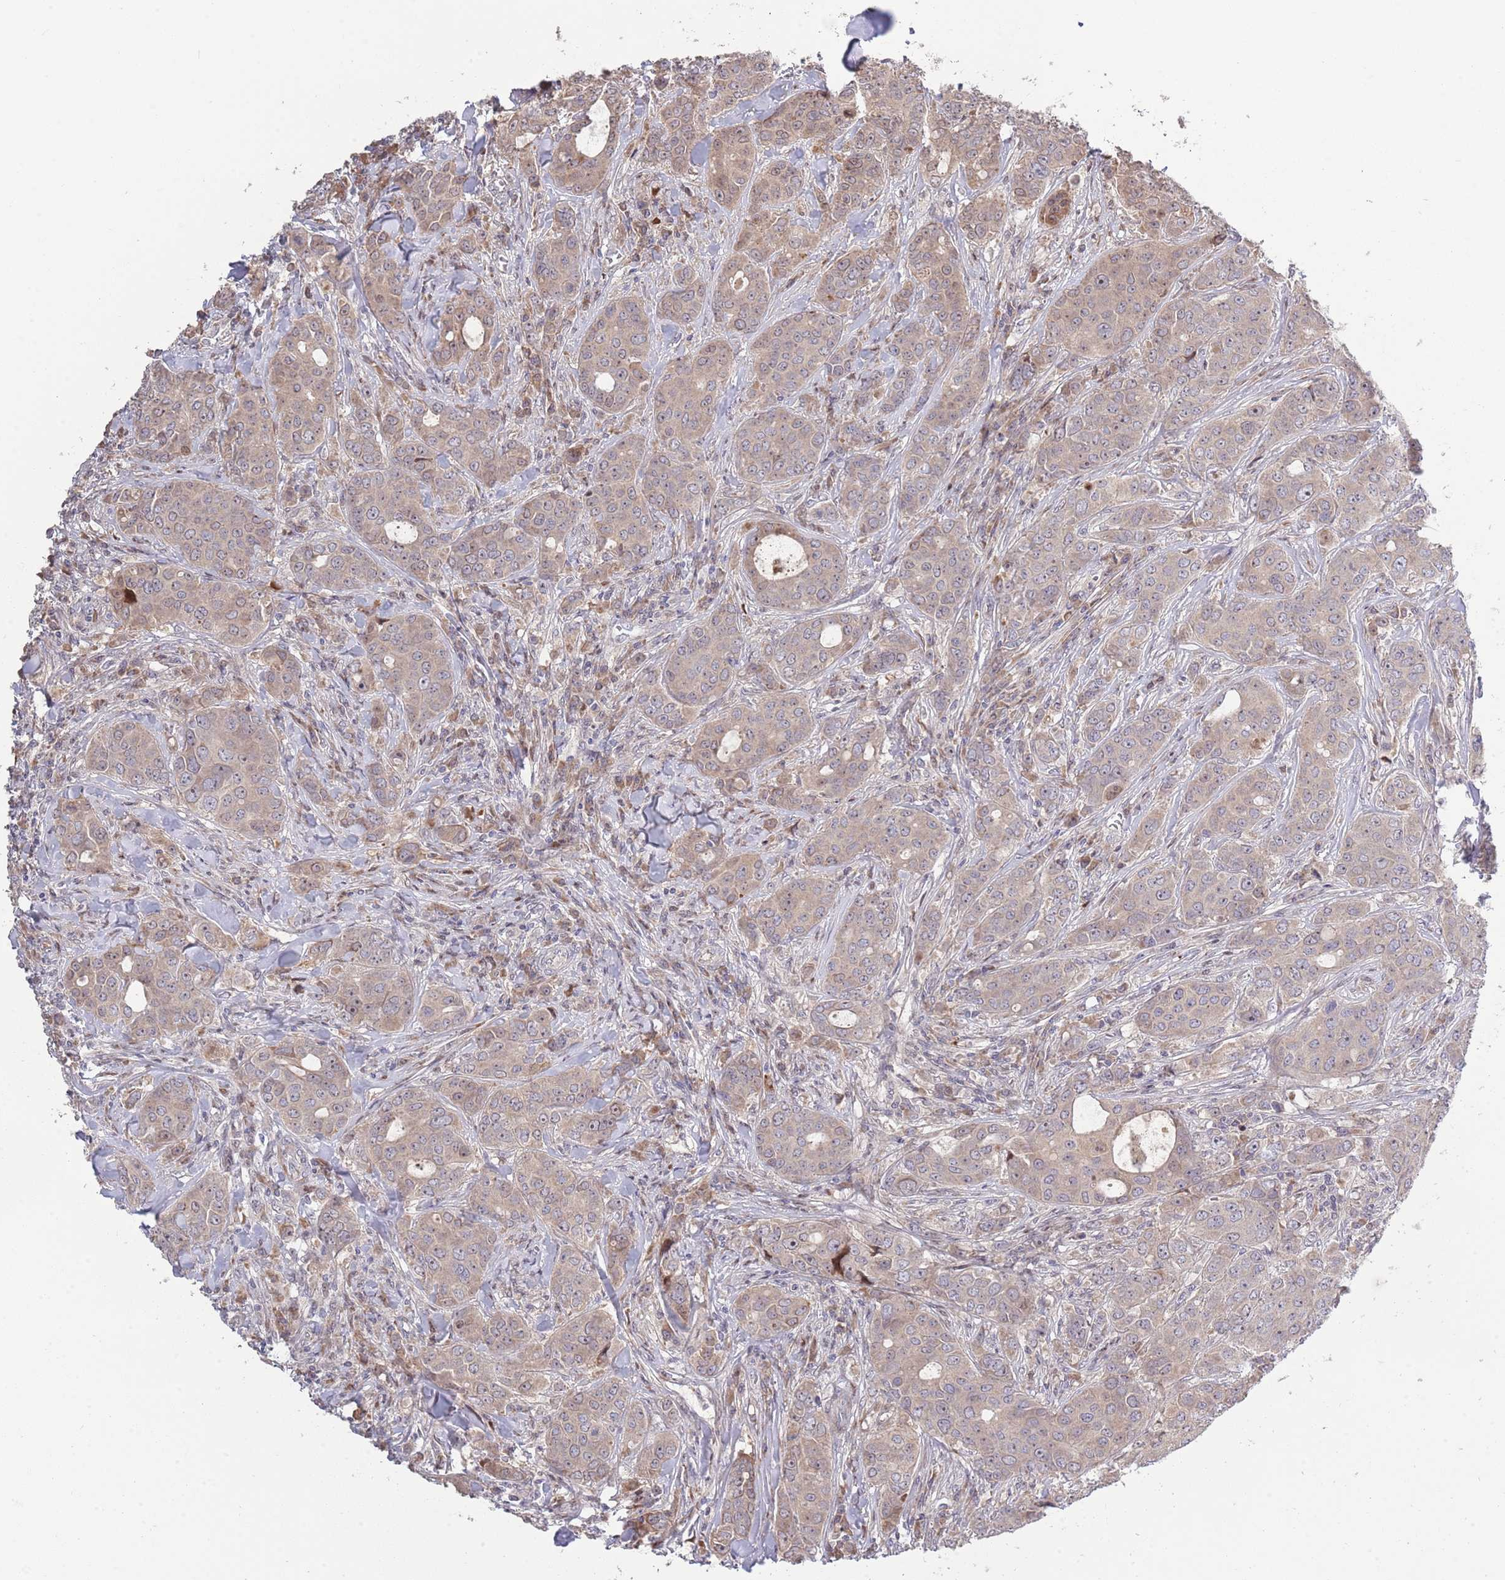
{"staining": {"intensity": "weak", "quantity": ">75%", "location": "cytoplasmic/membranous"}, "tissue": "breast cancer", "cell_type": "Tumor cells", "image_type": "cancer", "snomed": [{"axis": "morphology", "description": "Duct carcinoma"}, {"axis": "topography", "description": "Breast"}], "caption": "Immunohistochemical staining of human breast cancer demonstrates low levels of weak cytoplasmic/membranous protein expression in approximately >75% of tumor cells.", "gene": "SYNDIG1L", "patient": {"sex": "female", "age": 43}}